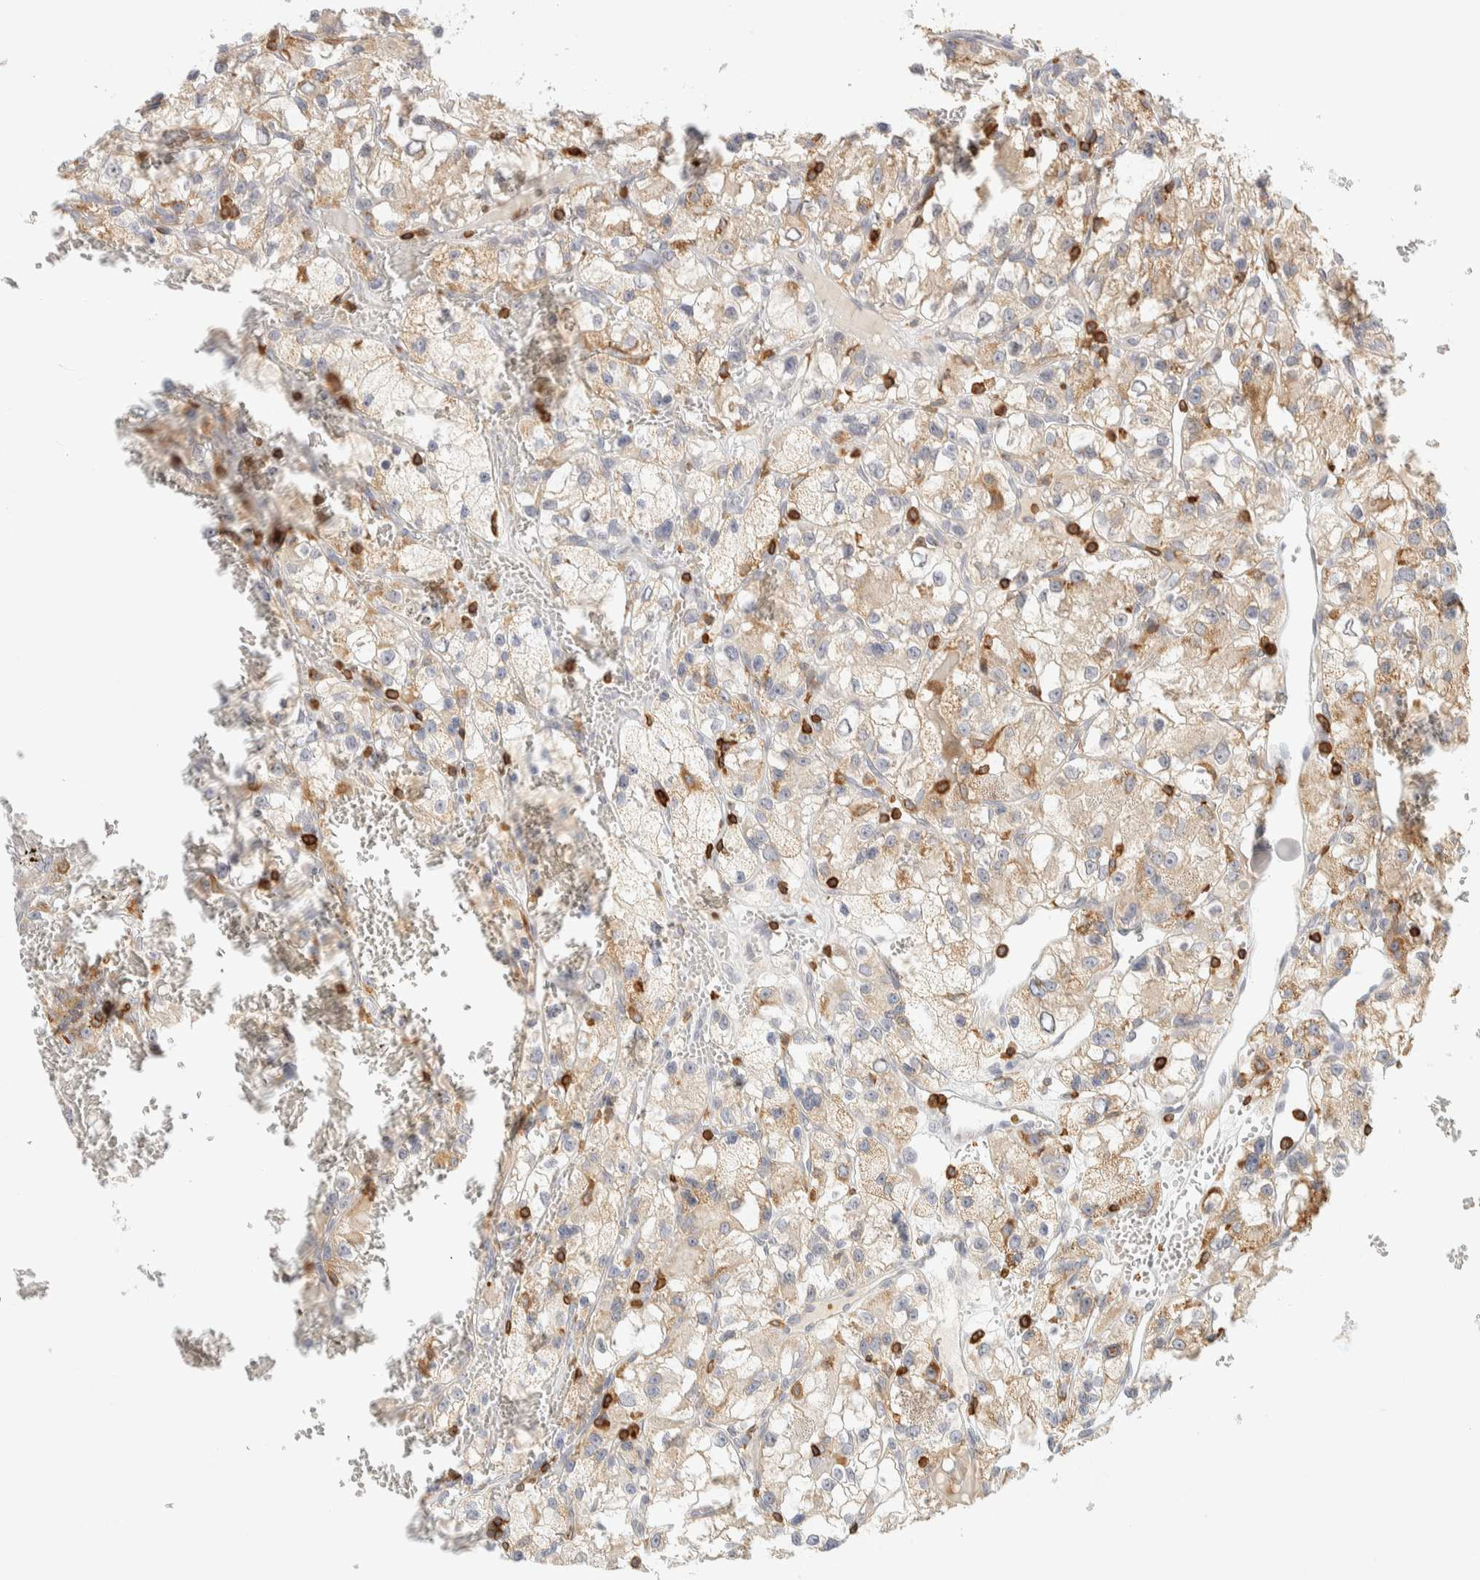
{"staining": {"intensity": "weak", "quantity": "25%-75%", "location": "cytoplasmic/membranous"}, "tissue": "renal cancer", "cell_type": "Tumor cells", "image_type": "cancer", "snomed": [{"axis": "morphology", "description": "Adenocarcinoma, NOS"}, {"axis": "topography", "description": "Kidney"}], "caption": "The image shows a brown stain indicating the presence of a protein in the cytoplasmic/membranous of tumor cells in adenocarcinoma (renal).", "gene": "RUNDC1", "patient": {"sex": "female", "age": 57}}